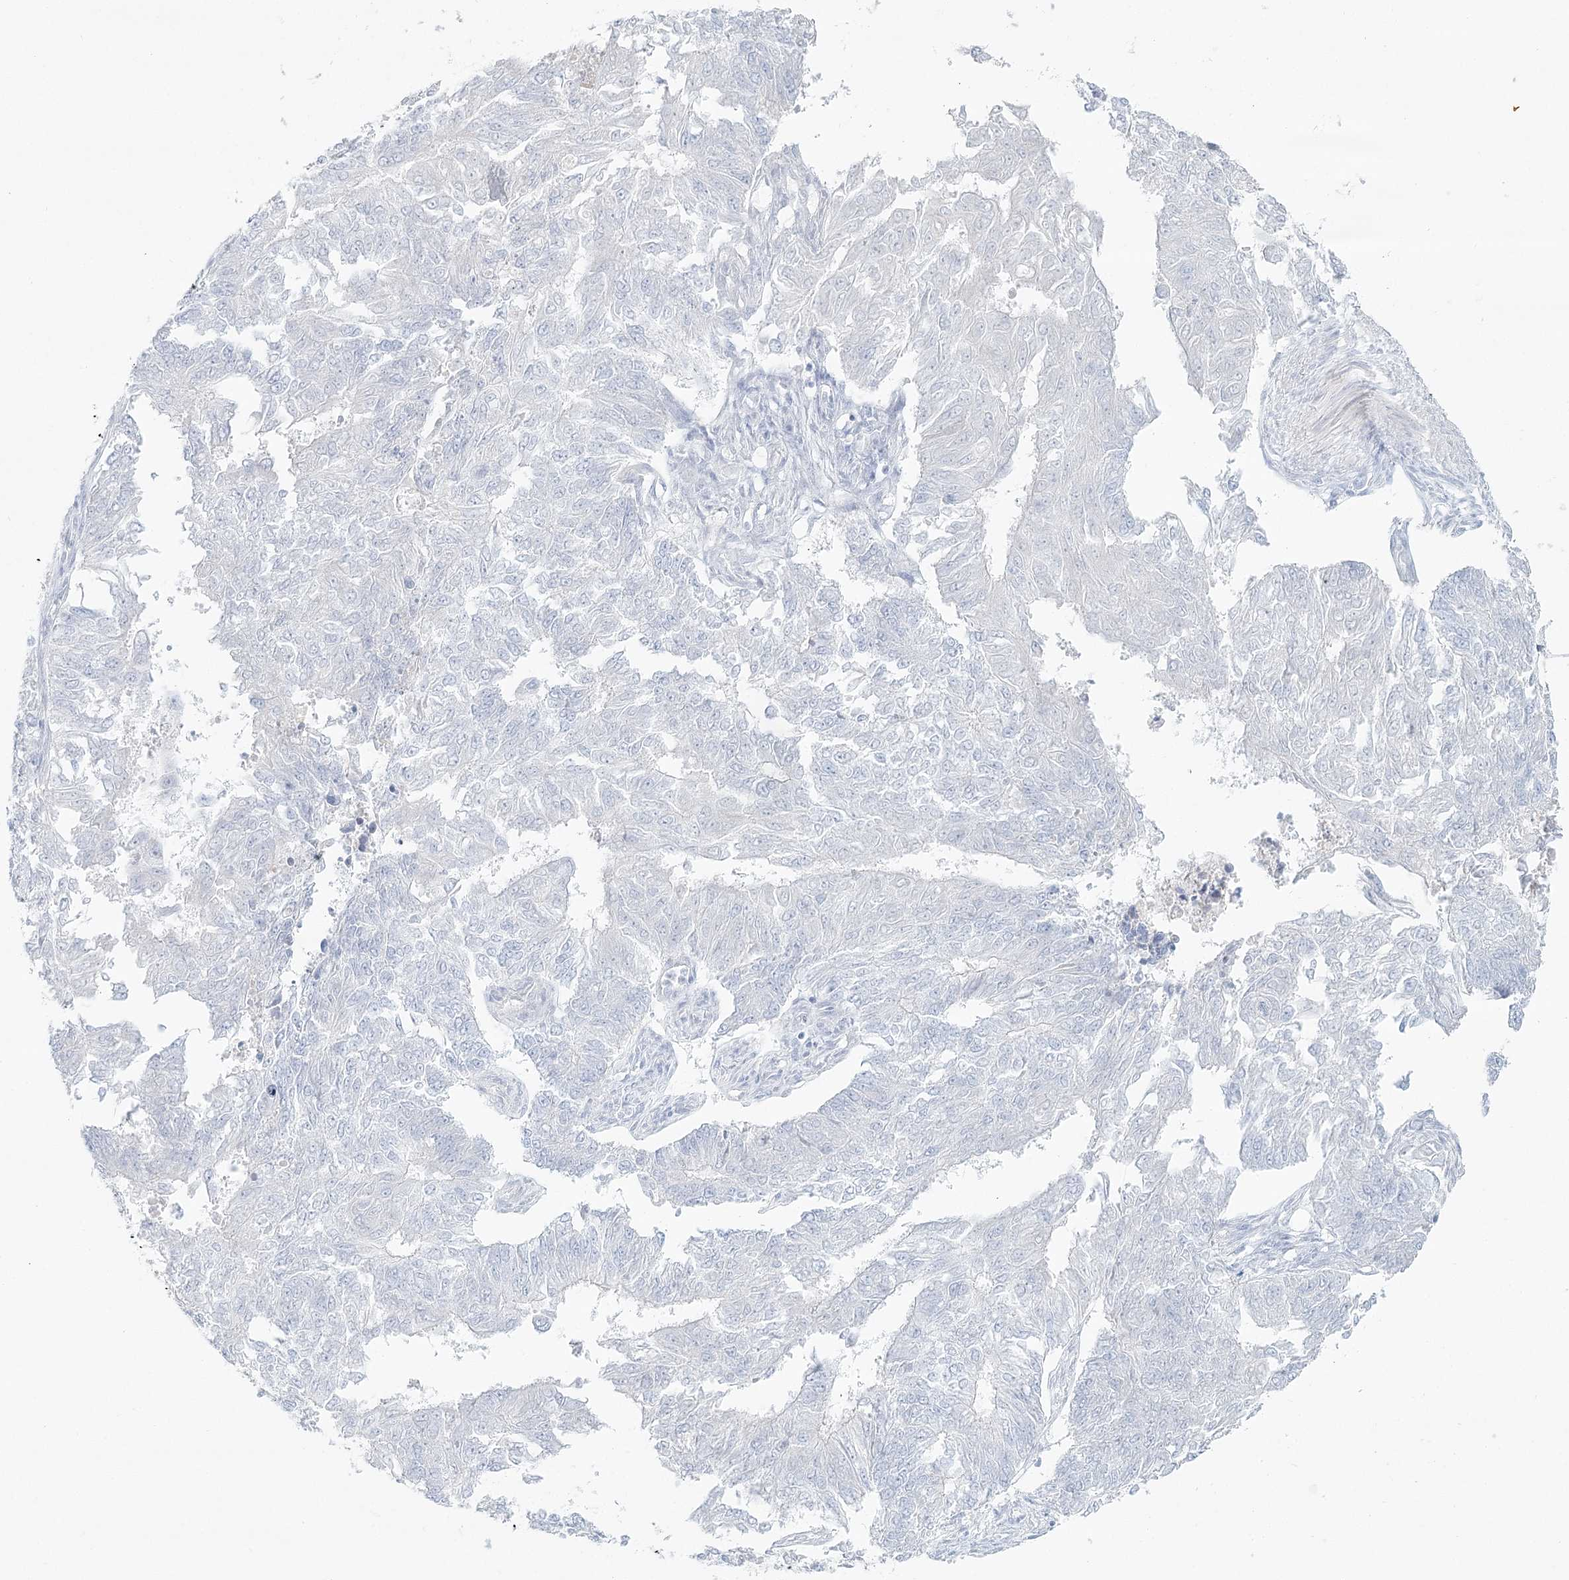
{"staining": {"intensity": "negative", "quantity": "none", "location": "none"}, "tissue": "endometrial cancer", "cell_type": "Tumor cells", "image_type": "cancer", "snomed": [{"axis": "morphology", "description": "Adenocarcinoma, NOS"}, {"axis": "topography", "description": "Endometrium"}], "caption": "This is a histopathology image of IHC staining of endometrial adenocarcinoma, which shows no positivity in tumor cells. (DAB immunohistochemistry (IHC), high magnification).", "gene": "DMGDH", "patient": {"sex": "female", "age": 32}}